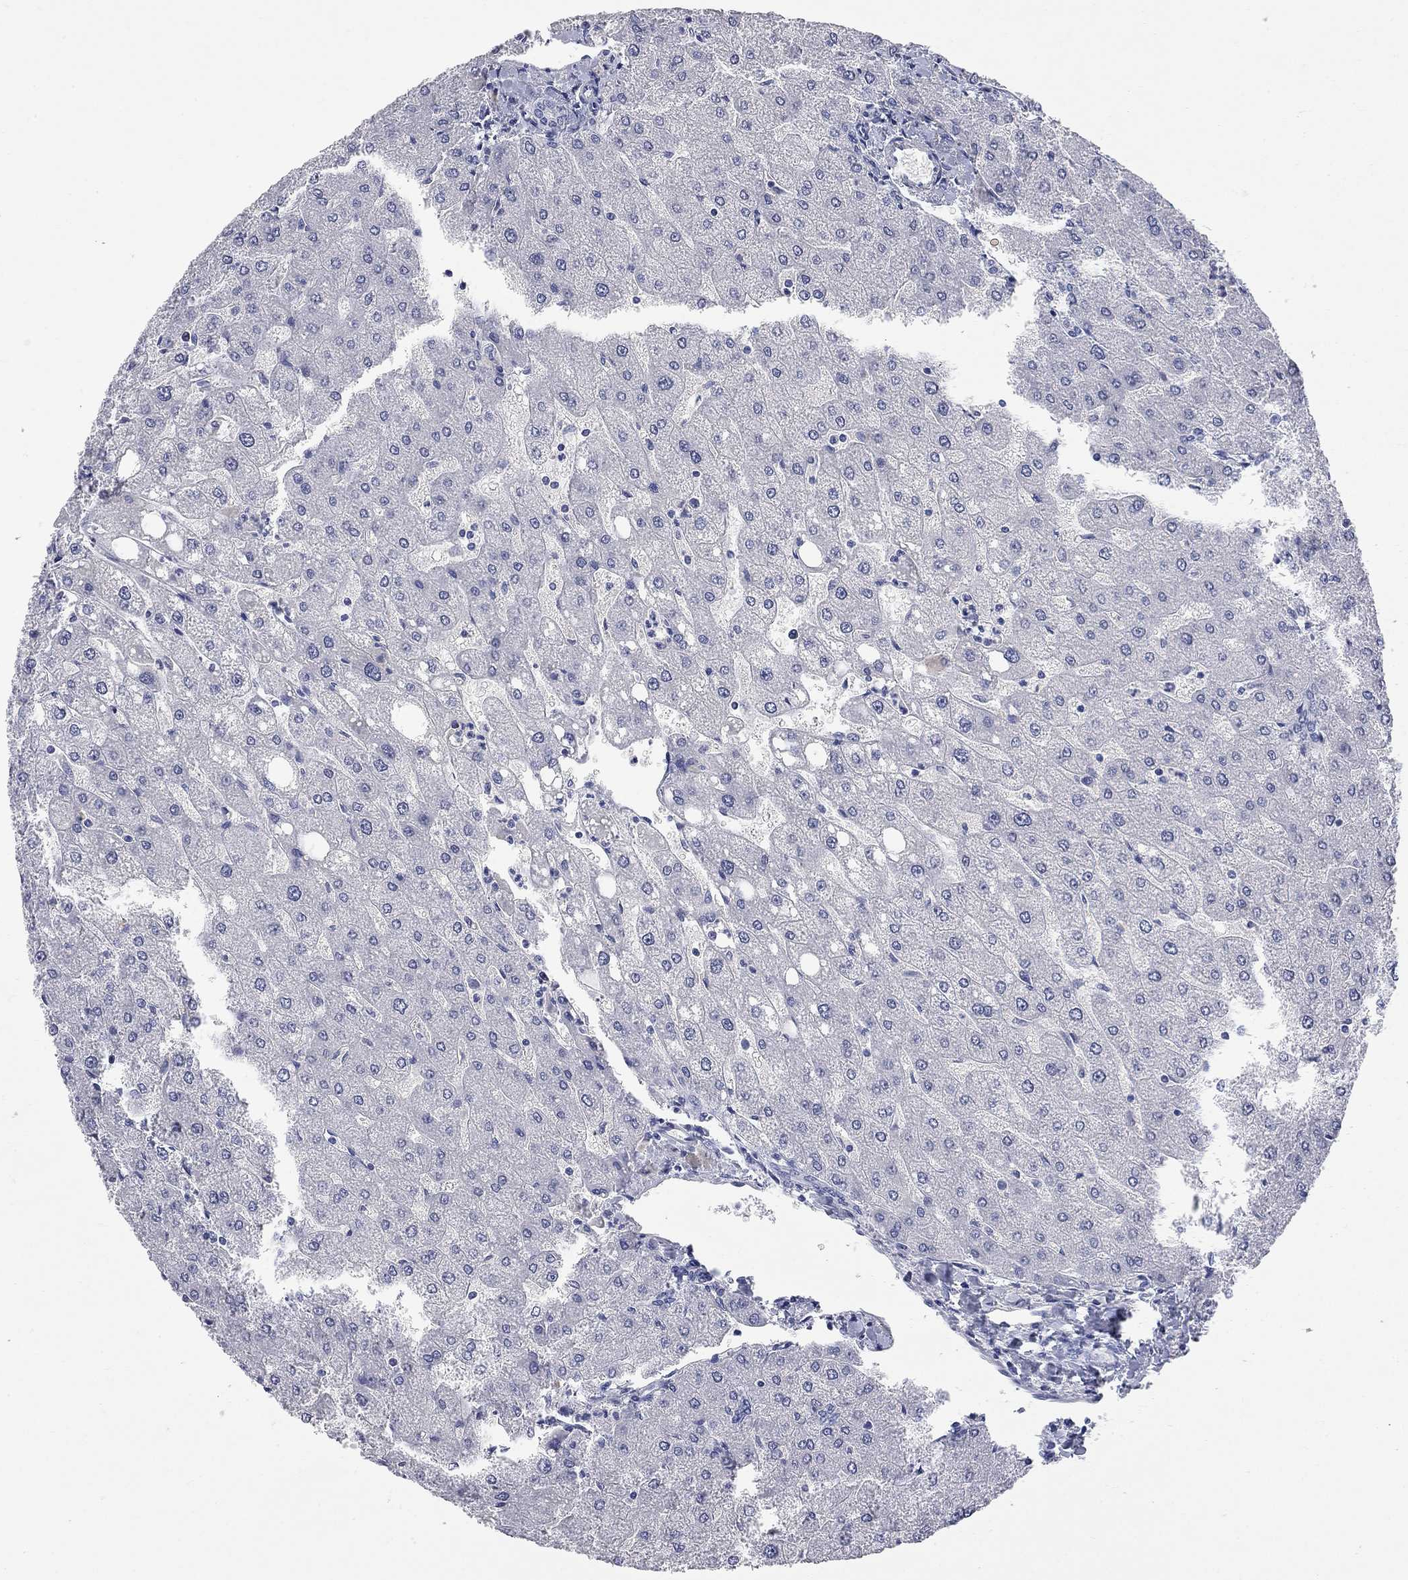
{"staining": {"intensity": "negative", "quantity": "none", "location": "none"}, "tissue": "liver", "cell_type": "Cholangiocytes", "image_type": "normal", "snomed": [{"axis": "morphology", "description": "Normal tissue, NOS"}, {"axis": "topography", "description": "Liver"}], "caption": "DAB immunohistochemical staining of benign human liver displays no significant expression in cholangiocytes. Brightfield microscopy of immunohistochemistry (IHC) stained with DAB (3,3'-diaminobenzidine) (brown) and hematoxylin (blue), captured at high magnification.", "gene": "FAM221B", "patient": {"sex": "male", "age": 67}}